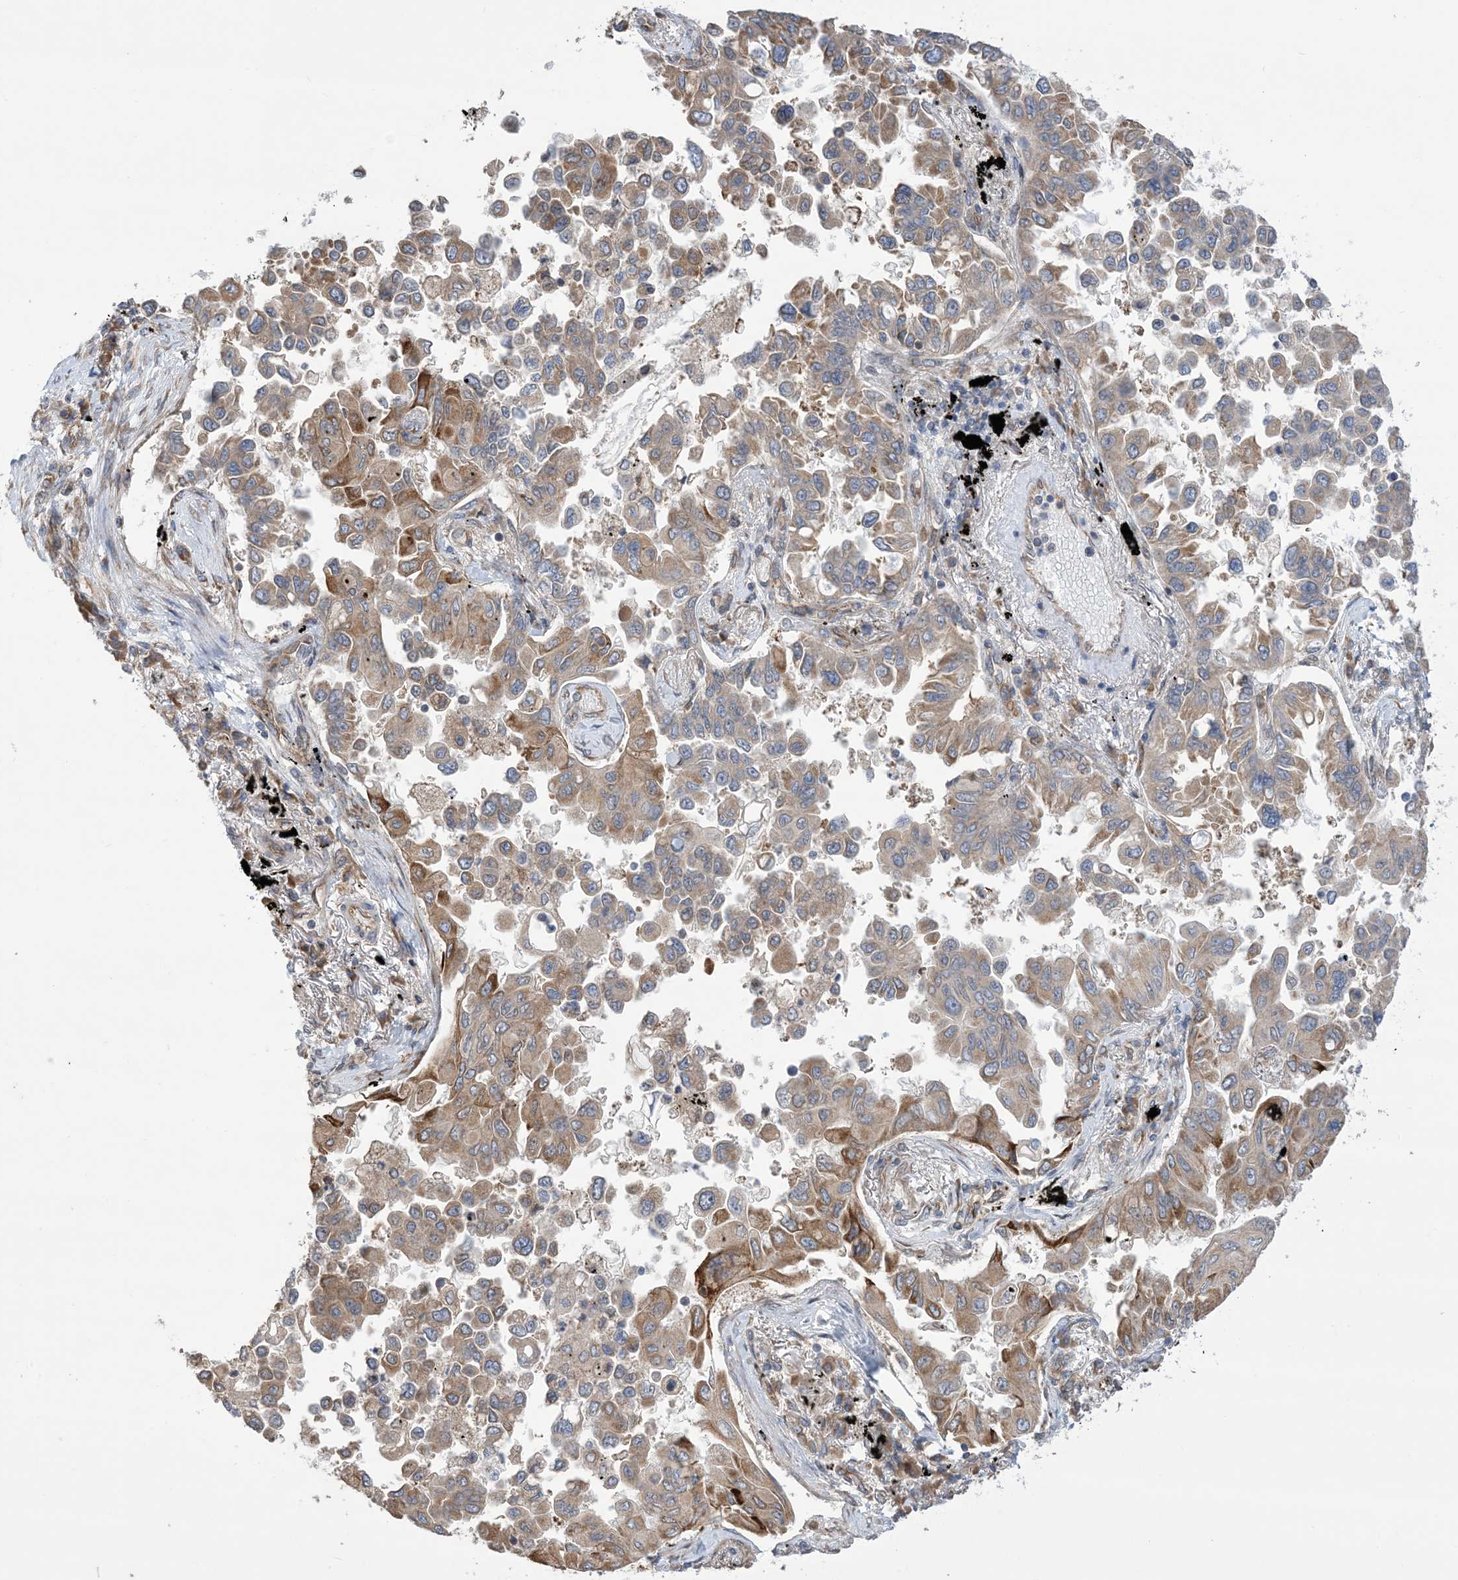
{"staining": {"intensity": "moderate", "quantity": ">75%", "location": "cytoplasmic/membranous"}, "tissue": "lung cancer", "cell_type": "Tumor cells", "image_type": "cancer", "snomed": [{"axis": "morphology", "description": "Adenocarcinoma, NOS"}, {"axis": "topography", "description": "Lung"}], "caption": "Immunohistochemistry image of lung cancer stained for a protein (brown), which shows medium levels of moderate cytoplasmic/membranous staining in approximately >75% of tumor cells.", "gene": "CLEC16A", "patient": {"sex": "female", "age": 67}}